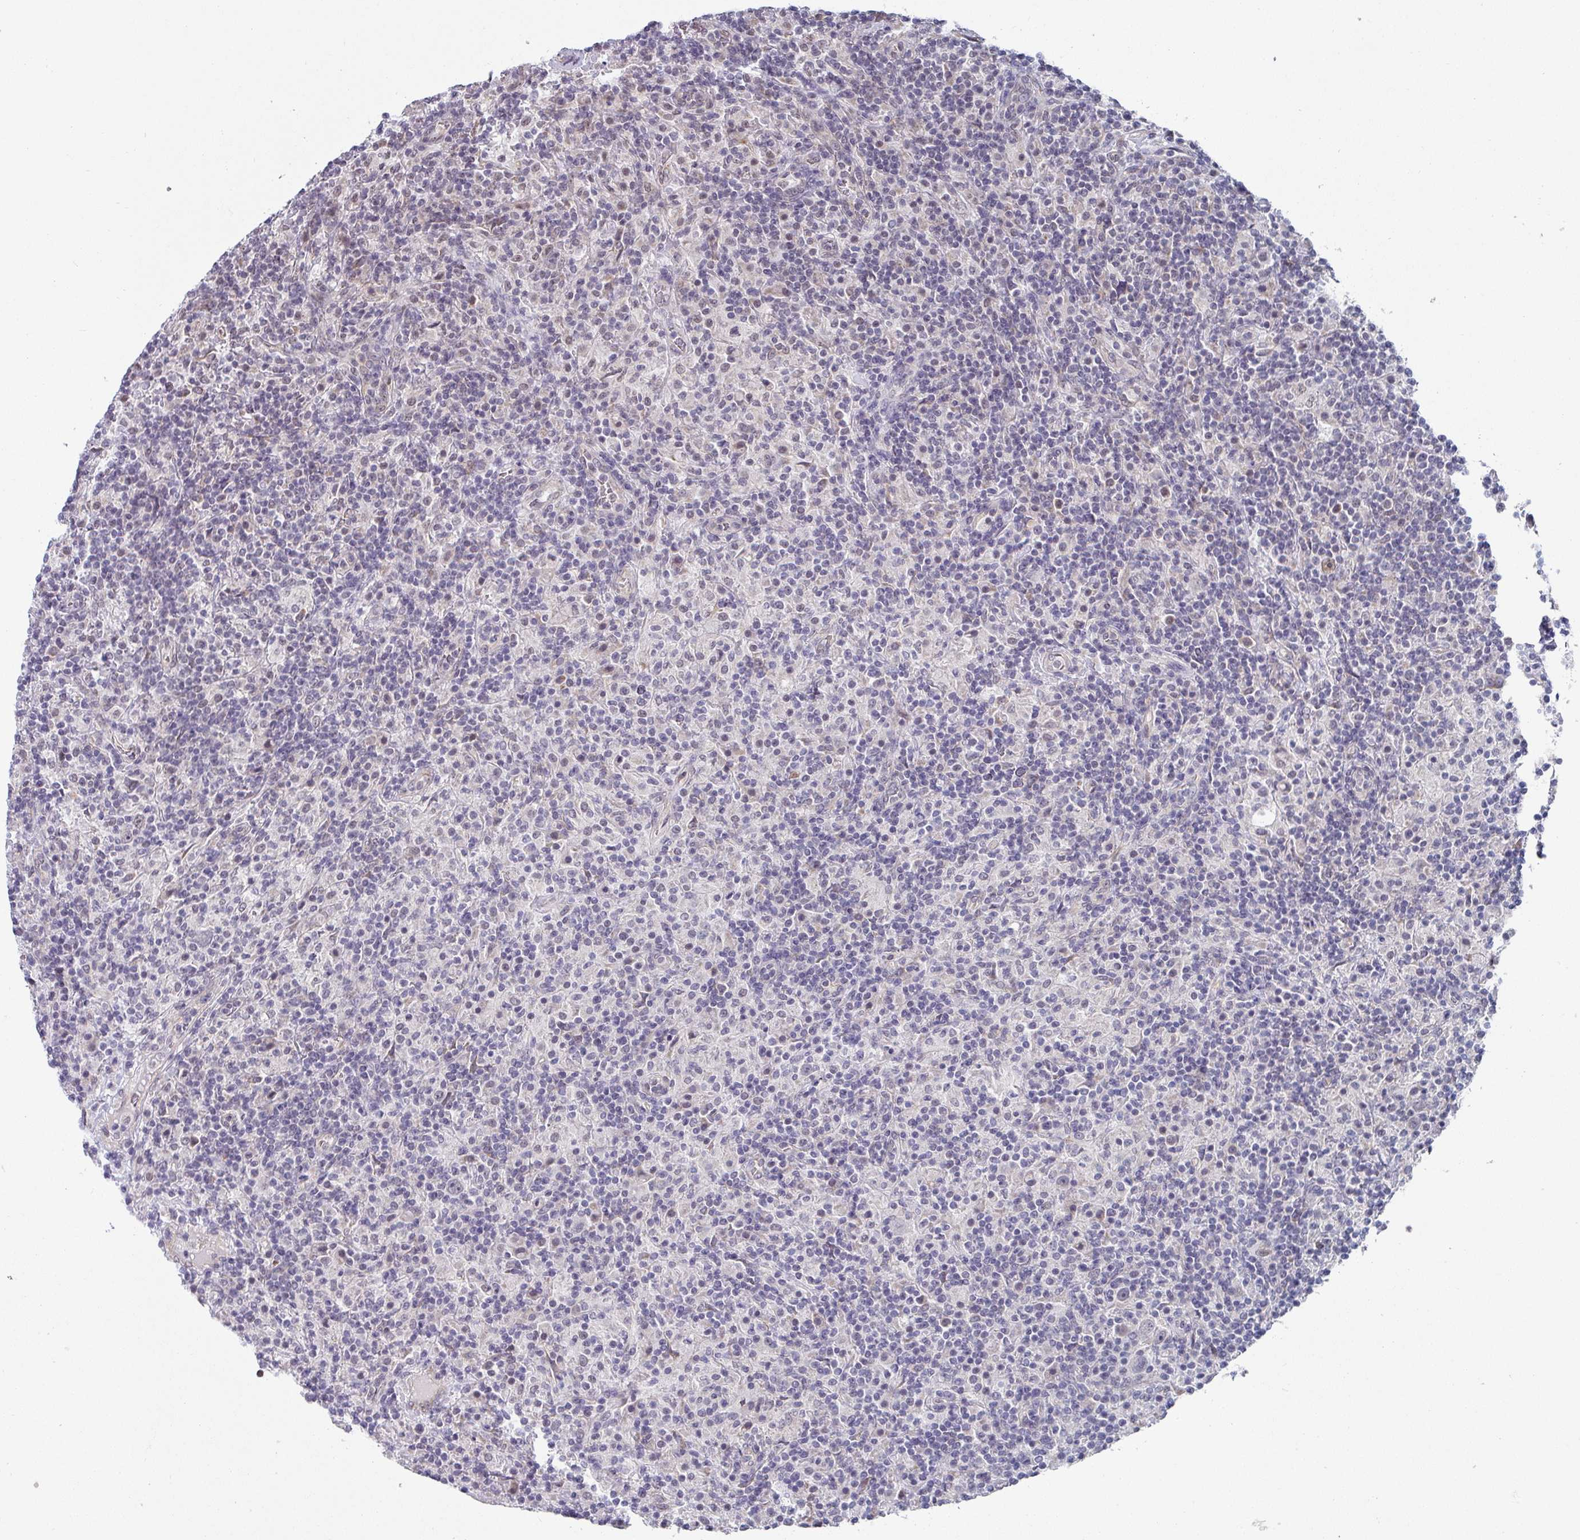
{"staining": {"intensity": "weak", "quantity": "25%-75%", "location": "nuclear"}, "tissue": "lymphoma", "cell_type": "Tumor cells", "image_type": "cancer", "snomed": [{"axis": "morphology", "description": "Hodgkin's disease, NOS"}, {"axis": "topography", "description": "Lymph node"}], "caption": "Human lymphoma stained with a protein marker shows weak staining in tumor cells.", "gene": "TMED5", "patient": {"sex": "male", "age": 70}}